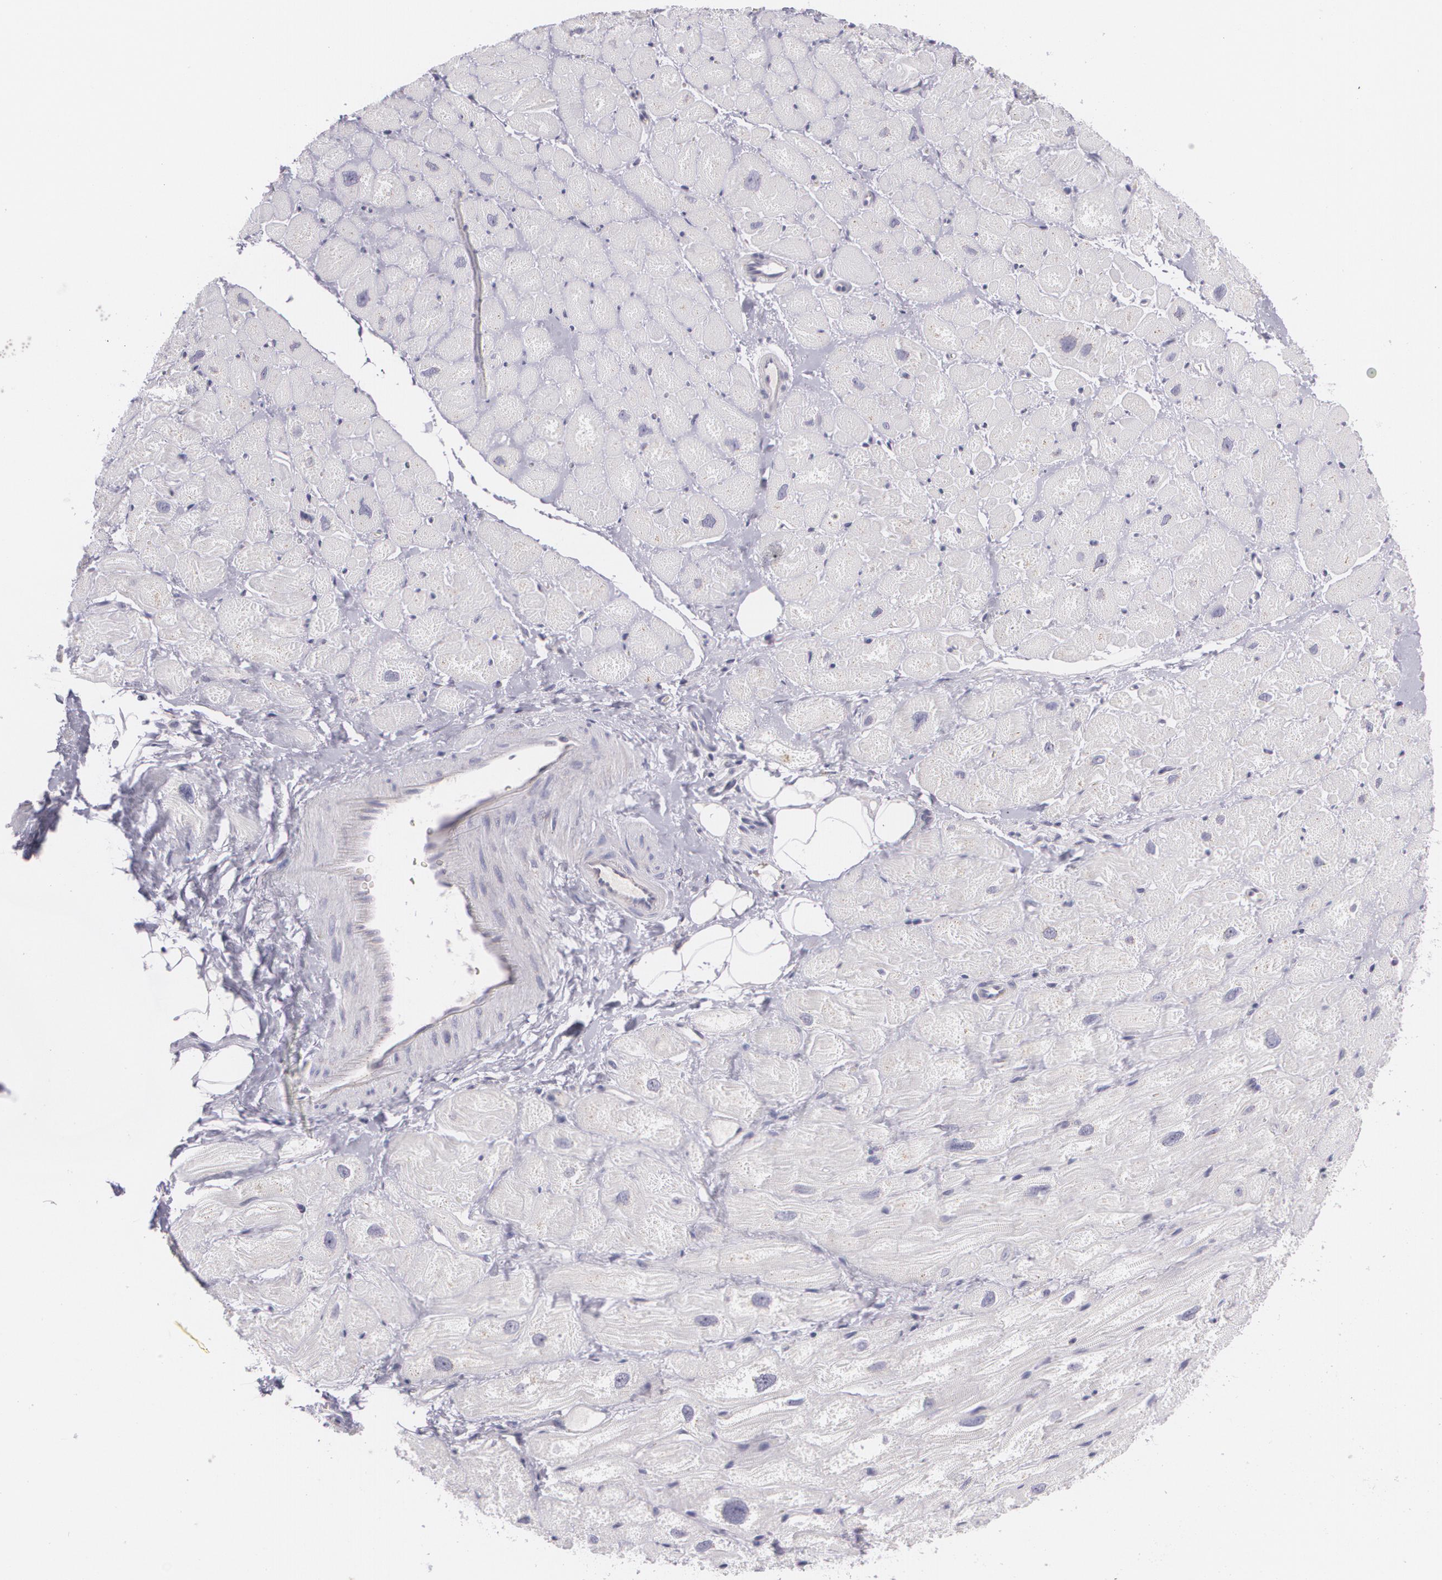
{"staining": {"intensity": "negative", "quantity": "none", "location": "none"}, "tissue": "heart muscle", "cell_type": "Cardiomyocytes", "image_type": "normal", "snomed": [{"axis": "morphology", "description": "Normal tissue, NOS"}, {"axis": "topography", "description": "Heart"}], "caption": "Immunohistochemical staining of normal human heart muscle demonstrates no significant positivity in cardiomyocytes.", "gene": "CILK1", "patient": {"sex": "male", "age": 49}}